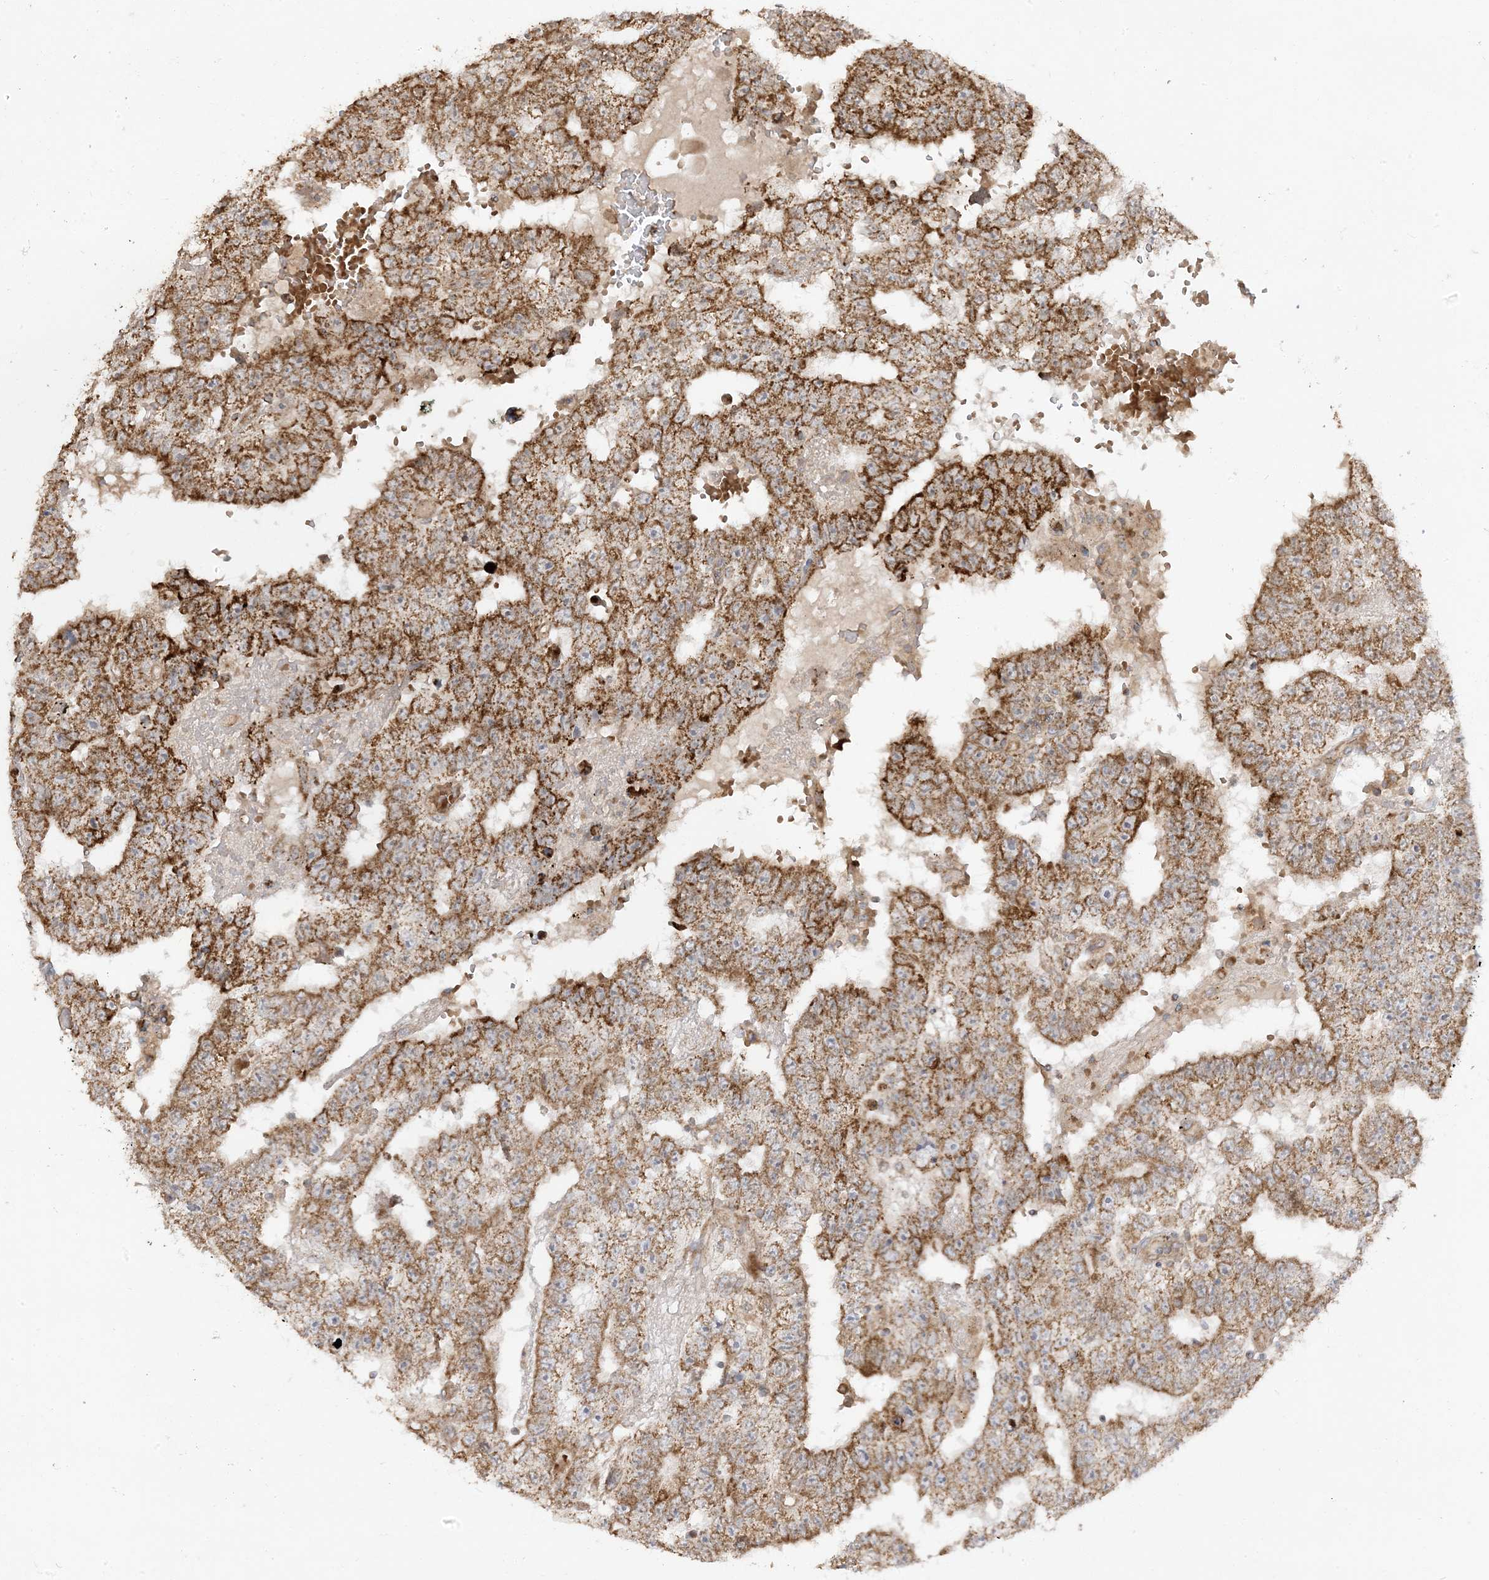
{"staining": {"intensity": "moderate", "quantity": ">75%", "location": "cytoplasmic/membranous"}, "tissue": "testis cancer", "cell_type": "Tumor cells", "image_type": "cancer", "snomed": [{"axis": "morphology", "description": "Carcinoma, Embryonal, NOS"}, {"axis": "topography", "description": "Testis"}], "caption": "Protein analysis of embryonal carcinoma (testis) tissue displays moderate cytoplasmic/membranous staining in about >75% of tumor cells.", "gene": "AARS2", "patient": {"sex": "male", "age": 25}}